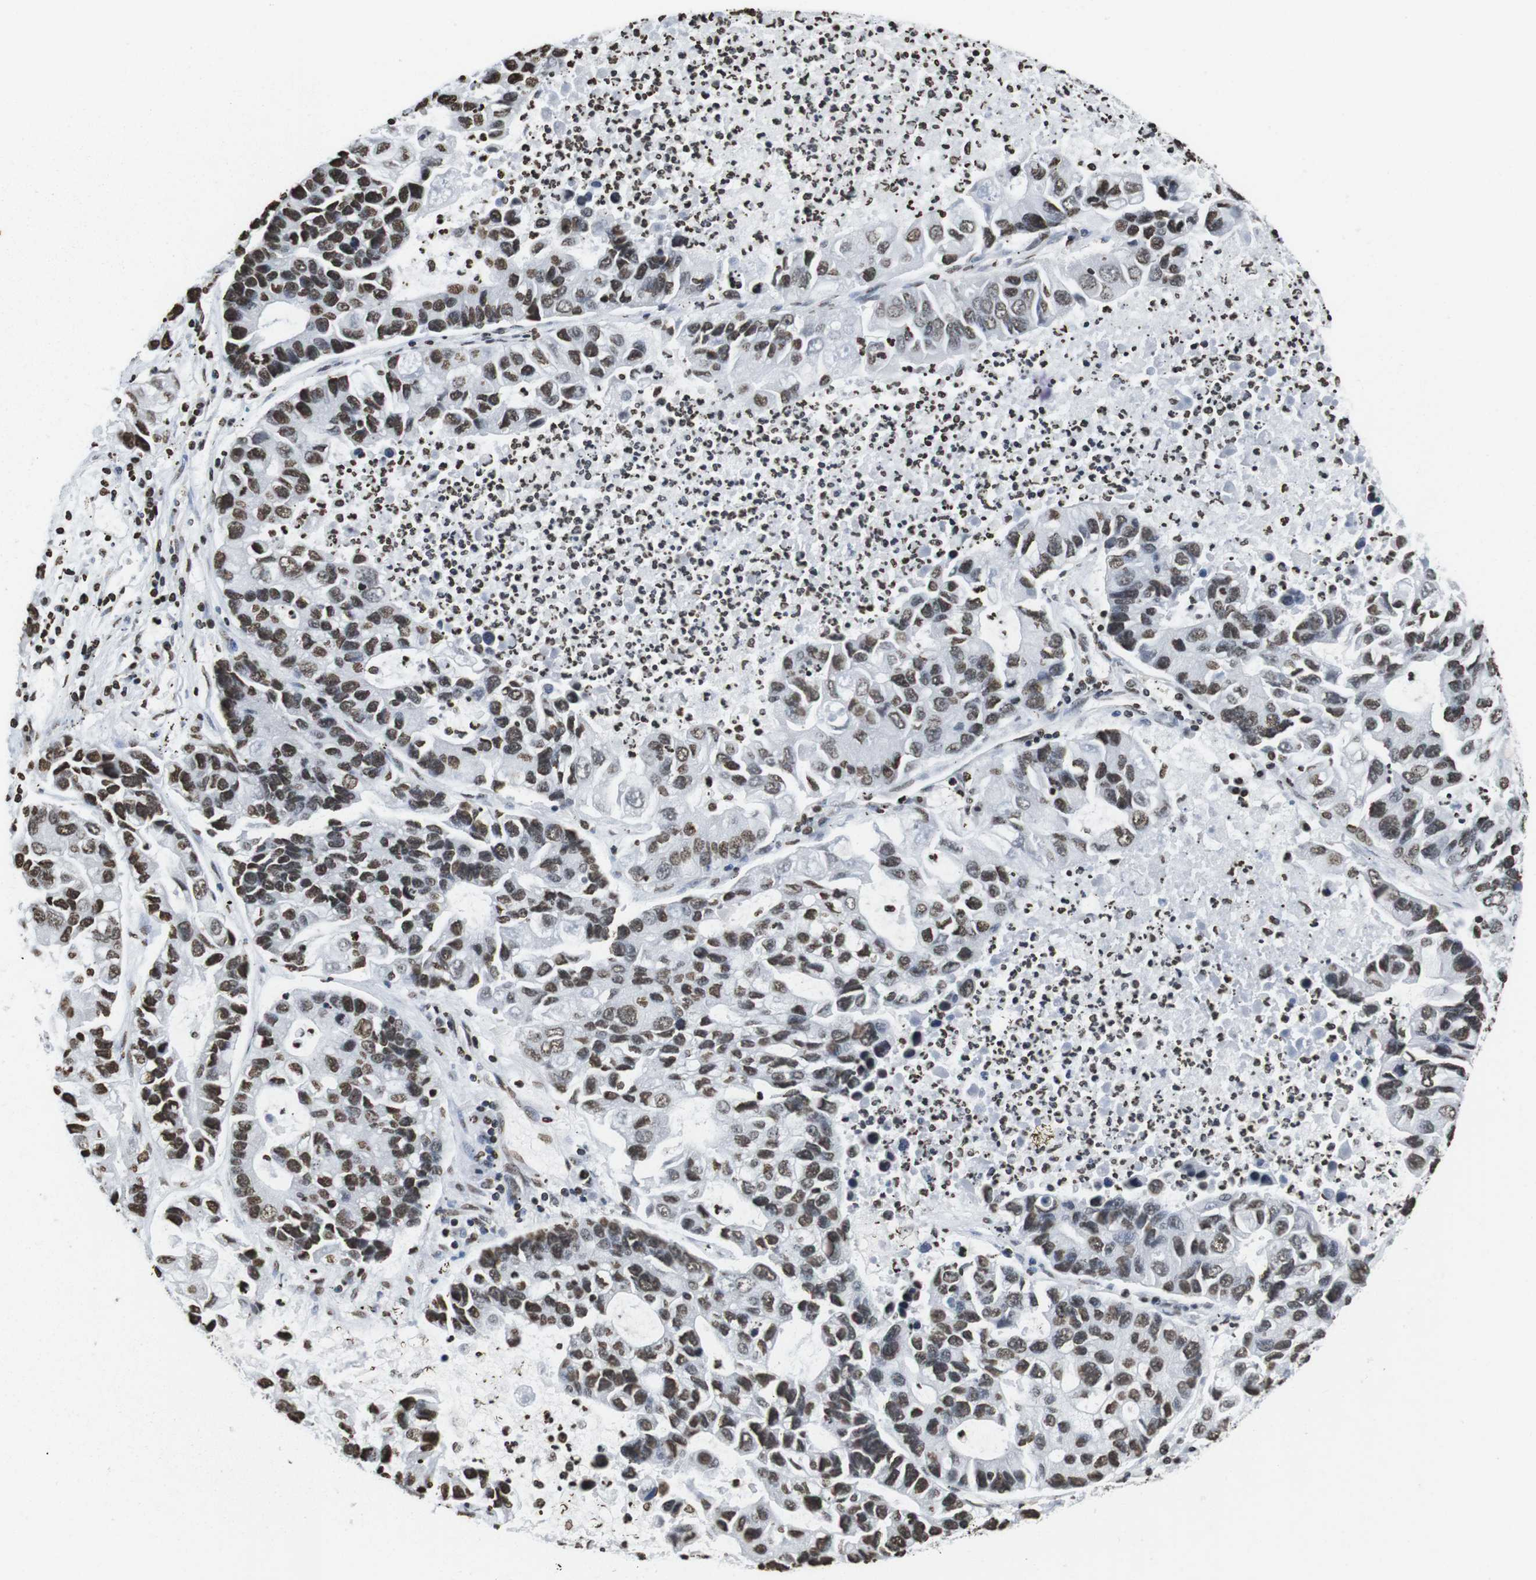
{"staining": {"intensity": "moderate", "quantity": ">75%", "location": "nuclear"}, "tissue": "lung cancer", "cell_type": "Tumor cells", "image_type": "cancer", "snomed": [{"axis": "morphology", "description": "Adenocarcinoma, NOS"}, {"axis": "topography", "description": "Lung"}], "caption": "This photomicrograph shows immunohistochemistry (IHC) staining of lung cancer (adenocarcinoma), with medium moderate nuclear staining in about >75% of tumor cells.", "gene": "BSX", "patient": {"sex": "female", "age": 51}}